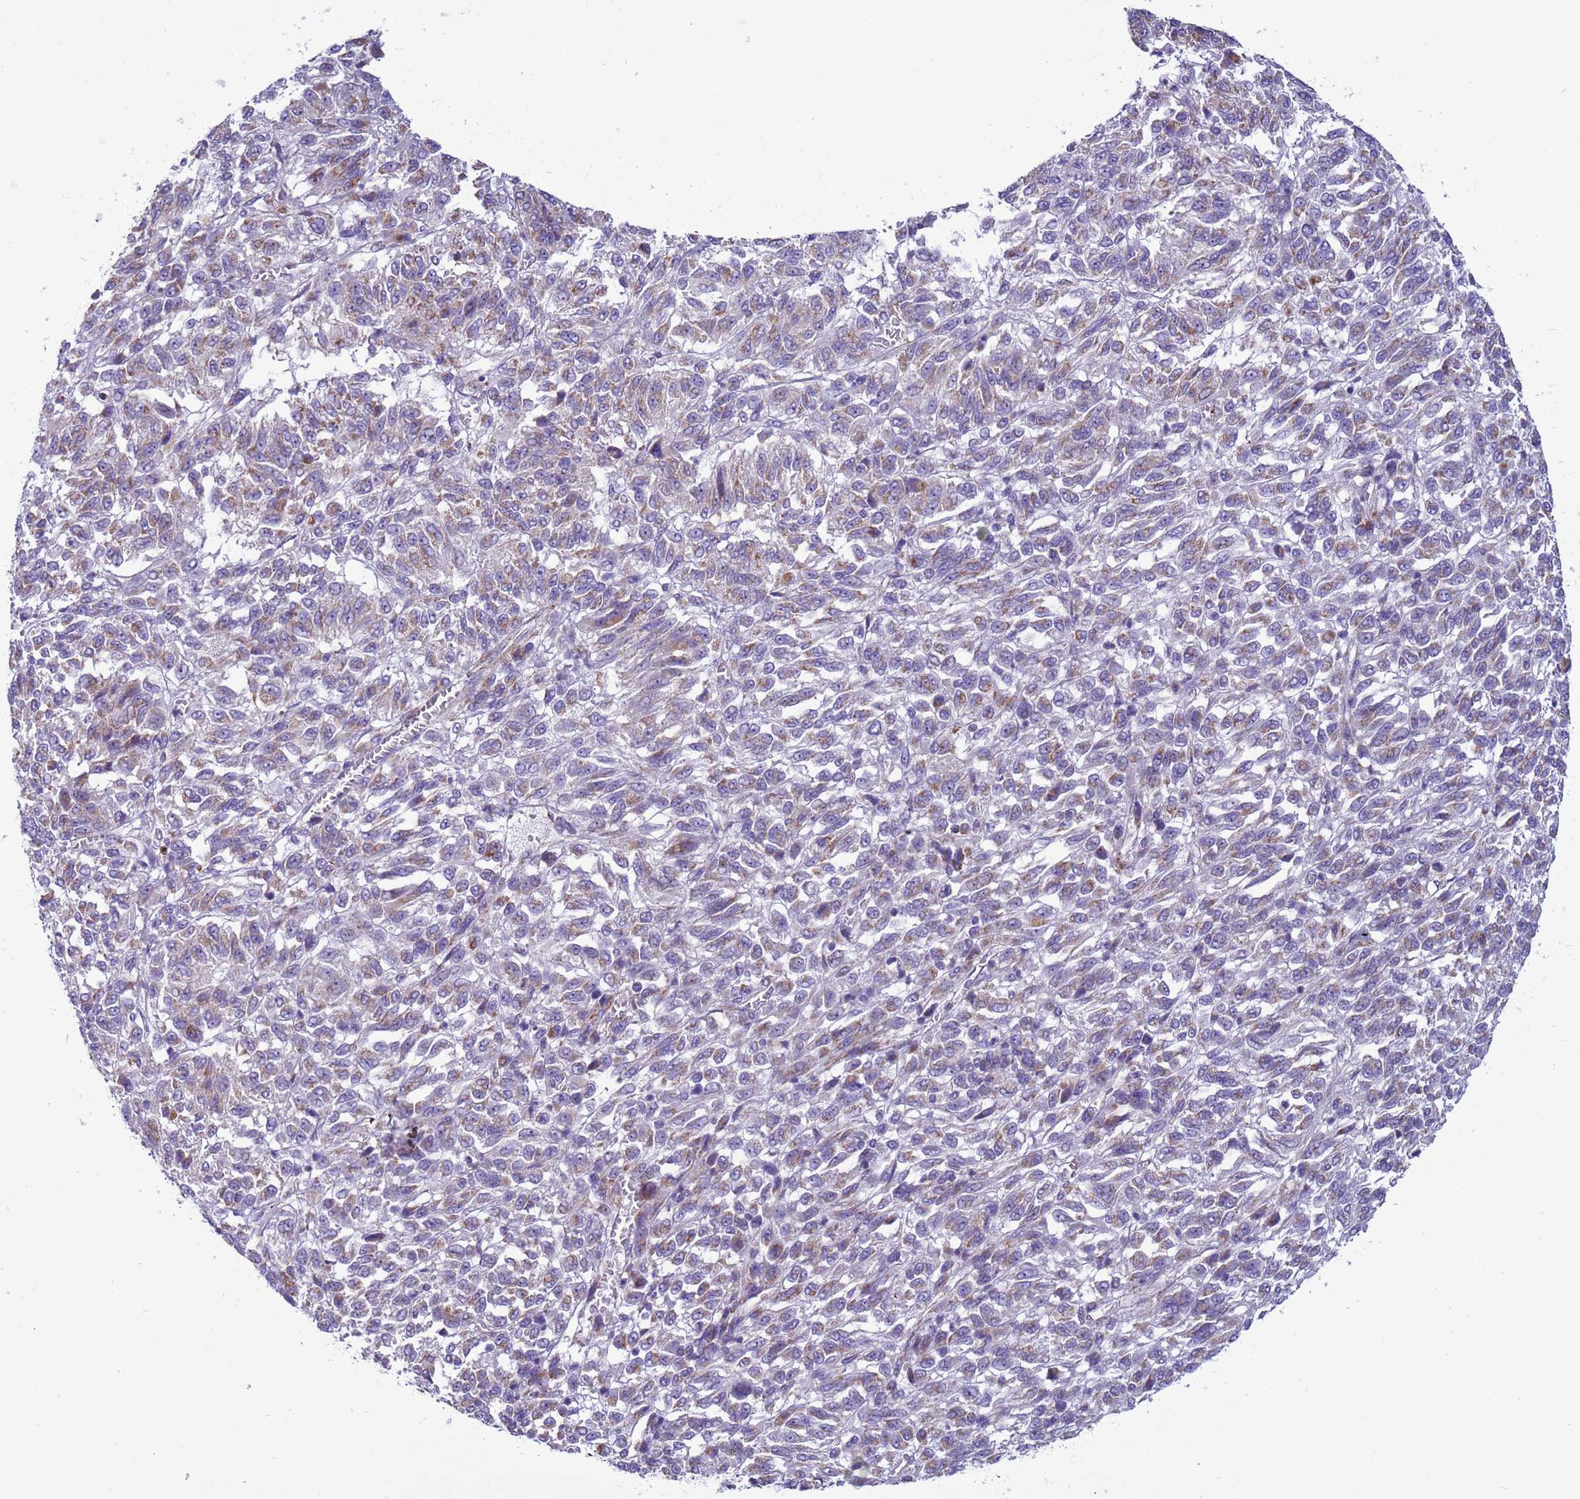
{"staining": {"intensity": "moderate", "quantity": "25%-75%", "location": "cytoplasmic/membranous"}, "tissue": "melanoma", "cell_type": "Tumor cells", "image_type": "cancer", "snomed": [{"axis": "morphology", "description": "Malignant melanoma, Metastatic site"}, {"axis": "topography", "description": "Lung"}], "caption": "A photomicrograph showing moderate cytoplasmic/membranous staining in approximately 25%-75% of tumor cells in melanoma, as visualized by brown immunohistochemical staining.", "gene": "NCALD", "patient": {"sex": "male", "age": 64}}